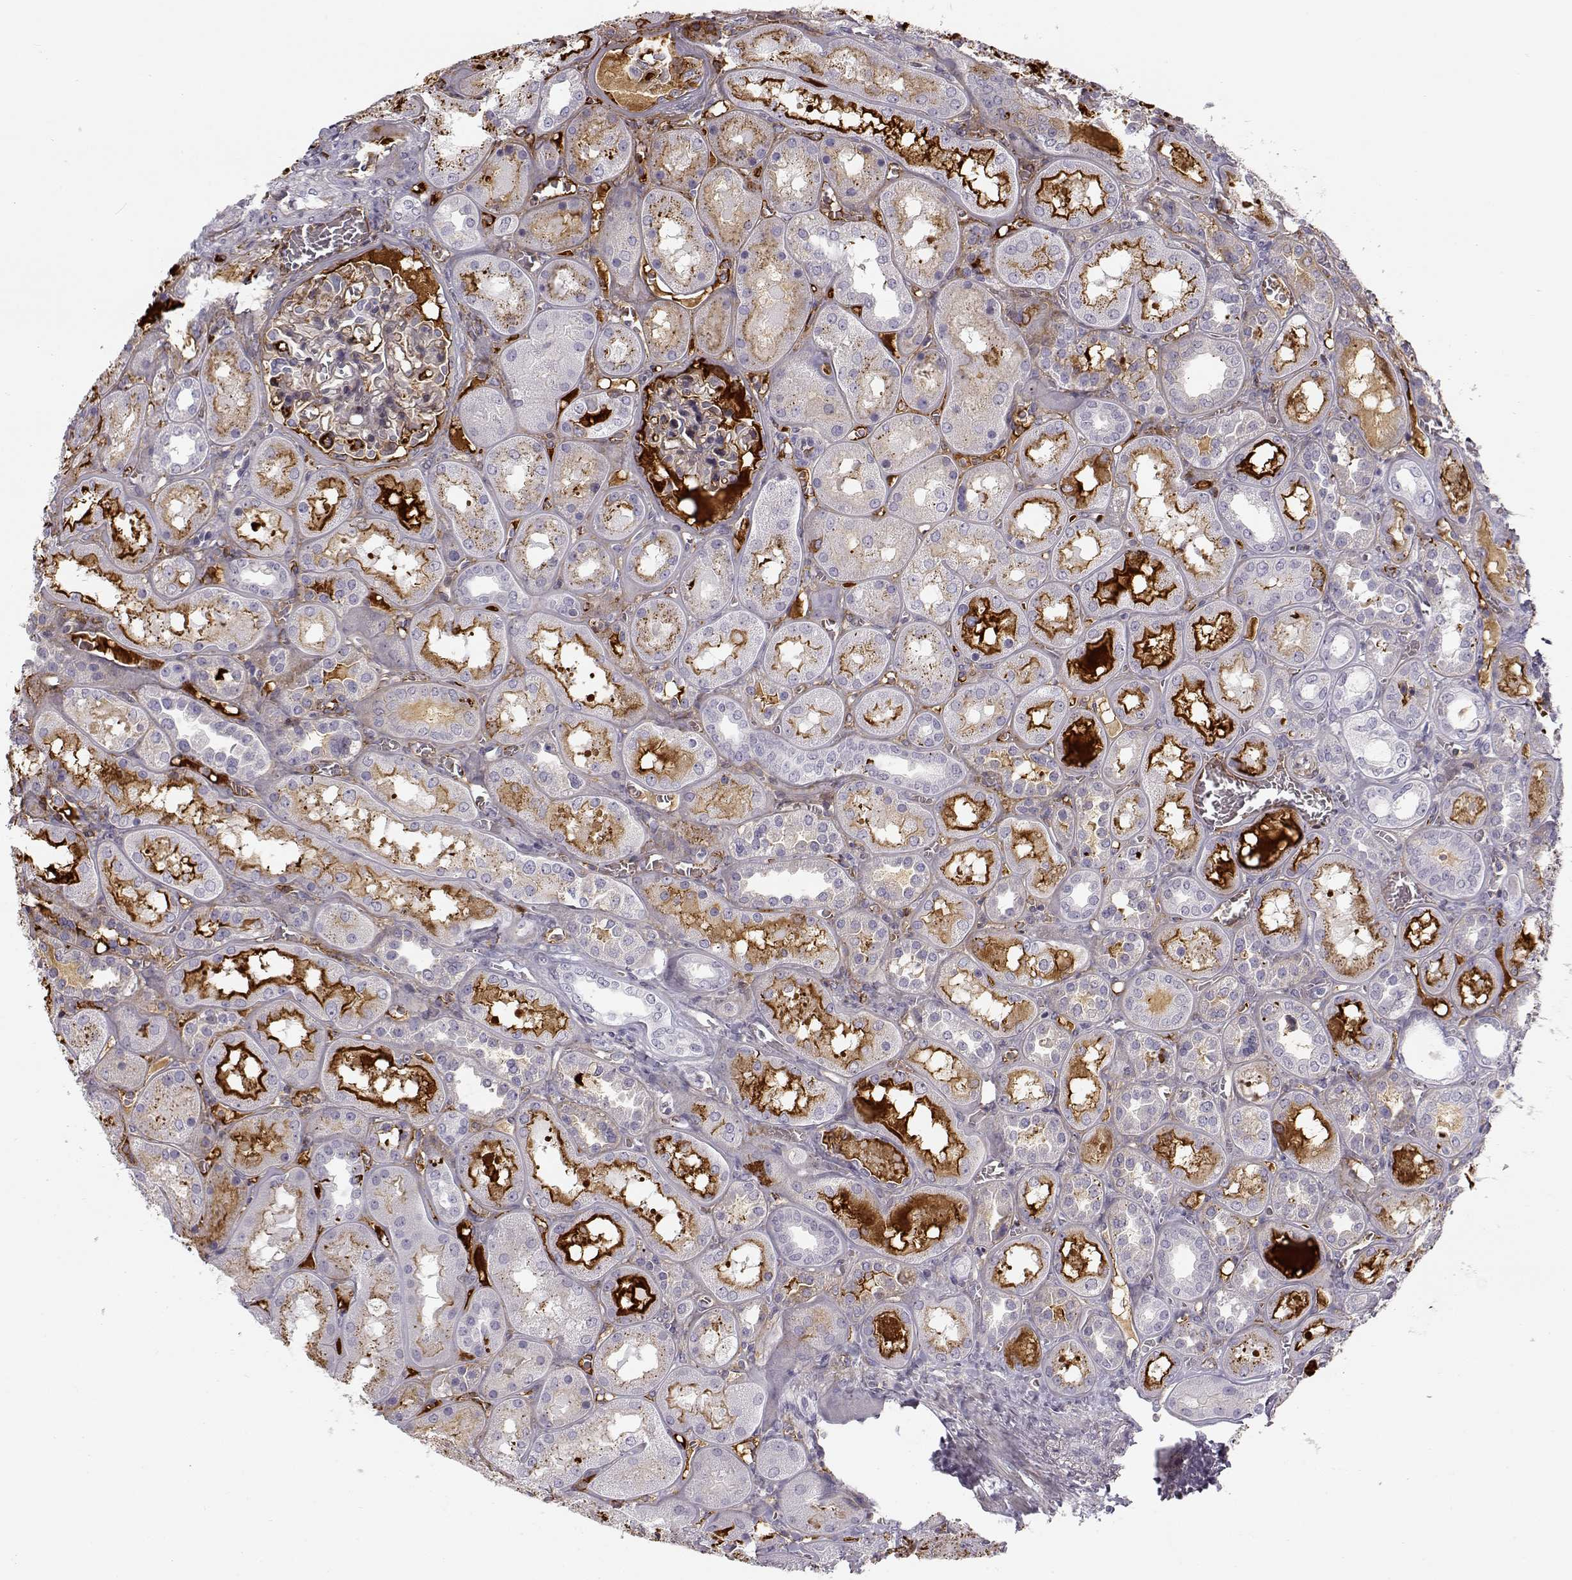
{"staining": {"intensity": "moderate", "quantity": "<25%", "location": "cytoplasmic/membranous"}, "tissue": "kidney", "cell_type": "Cells in glomeruli", "image_type": "normal", "snomed": [{"axis": "morphology", "description": "Normal tissue, NOS"}, {"axis": "topography", "description": "Kidney"}], "caption": "Cells in glomeruli exhibit moderate cytoplasmic/membranous positivity in about <25% of cells in normal kidney.", "gene": "PABPC1L2A", "patient": {"sex": "male", "age": 73}}